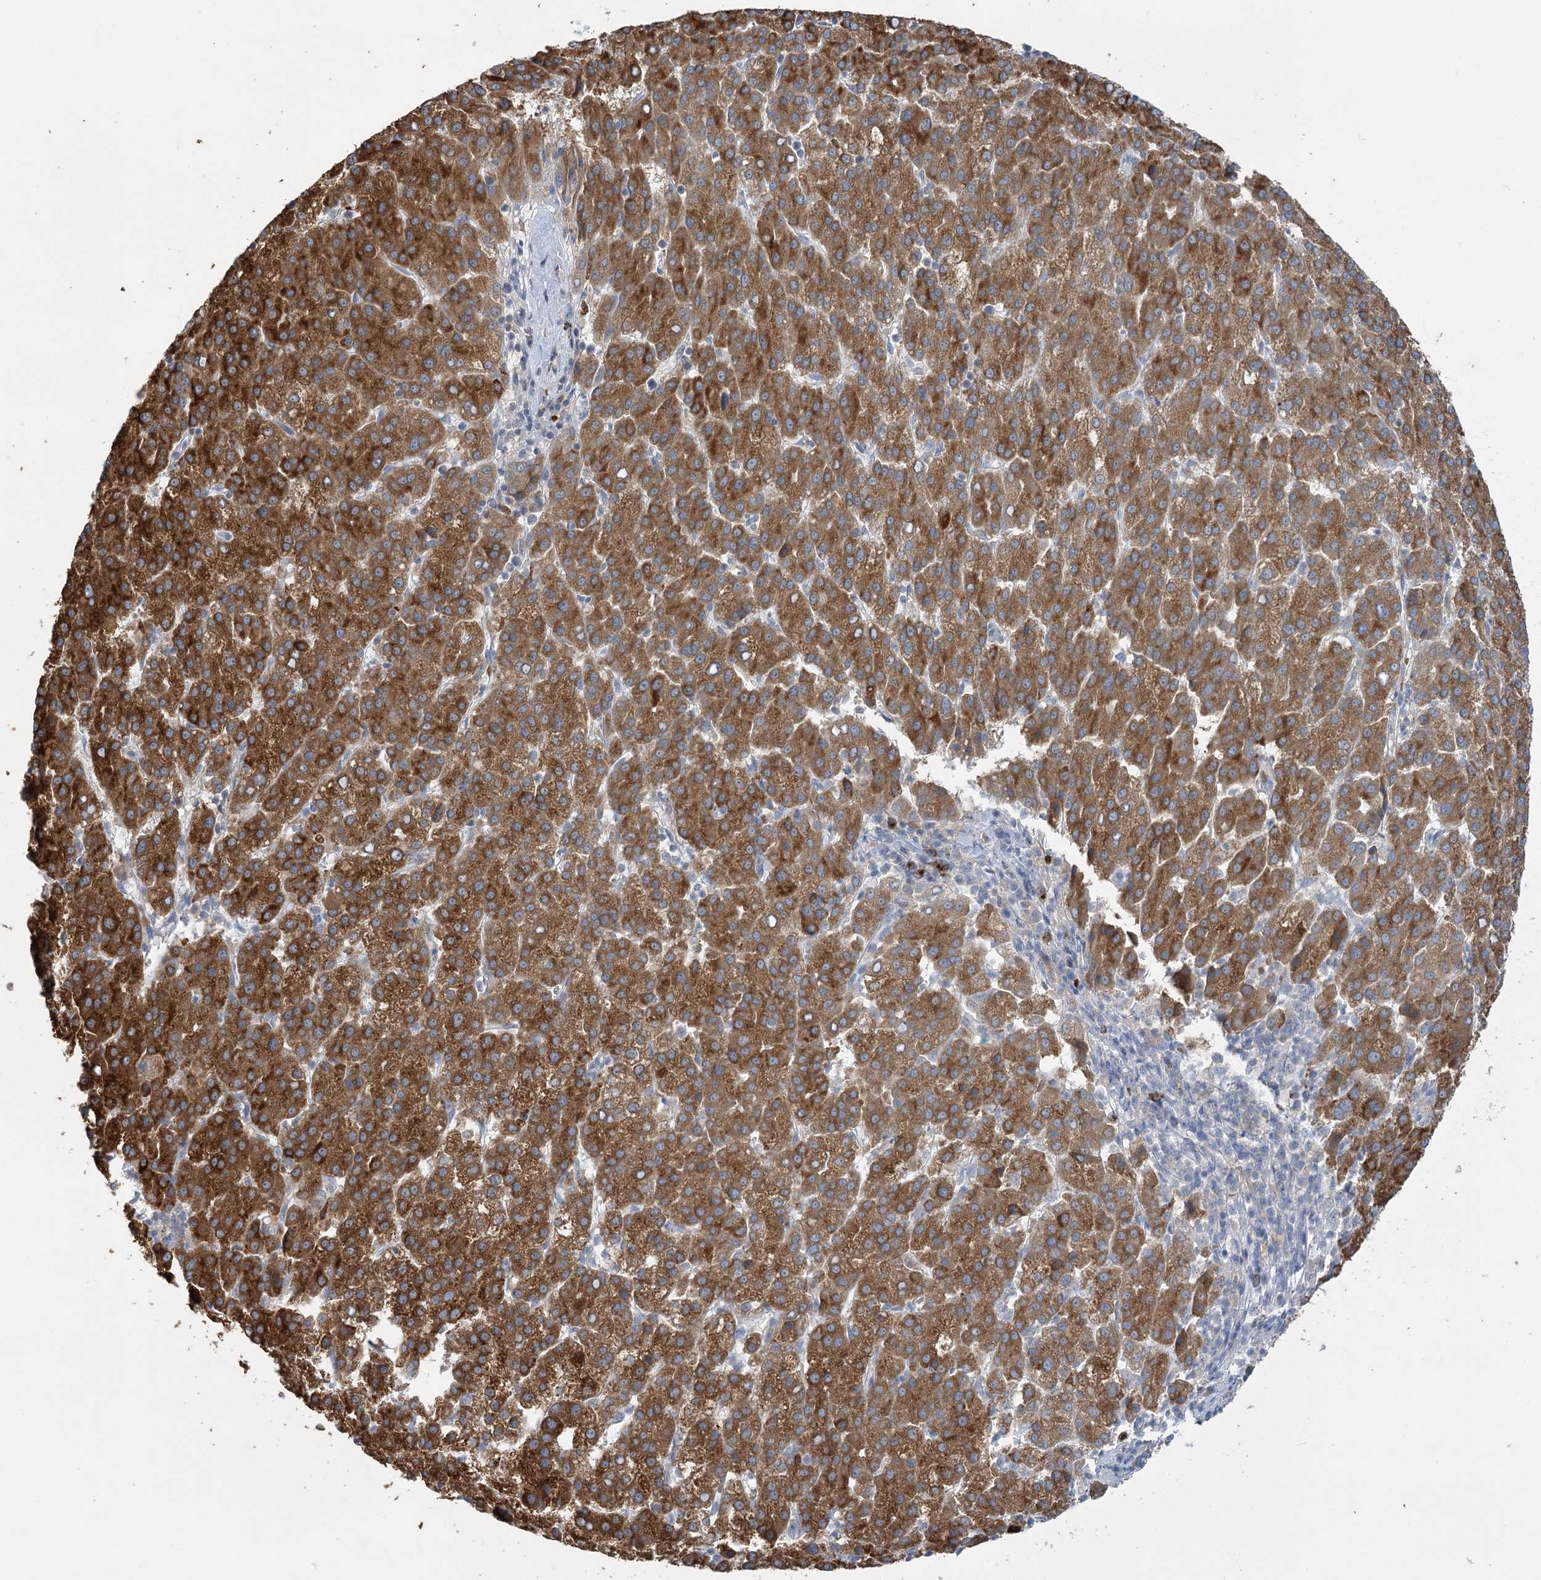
{"staining": {"intensity": "strong", "quantity": ">75%", "location": "cytoplasmic/membranous"}, "tissue": "liver cancer", "cell_type": "Tumor cells", "image_type": "cancer", "snomed": [{"axis": "morphology", "description": "Carcinoma, Hepatocellular, NOS"}, {"axis": "topography", "description": "Liver"}], "caption": "Immunohistochemical staining of human hepatocellular carcinoma (liver) displays high levels of strong cytoplasmic/membranous positivity in approximately >75% of tumor cells. (Brightfield microscopy of DAB IHC at high magnification).", "gene": "TRAF3IP1", "patient": {"sex": "female", "age": 58}}